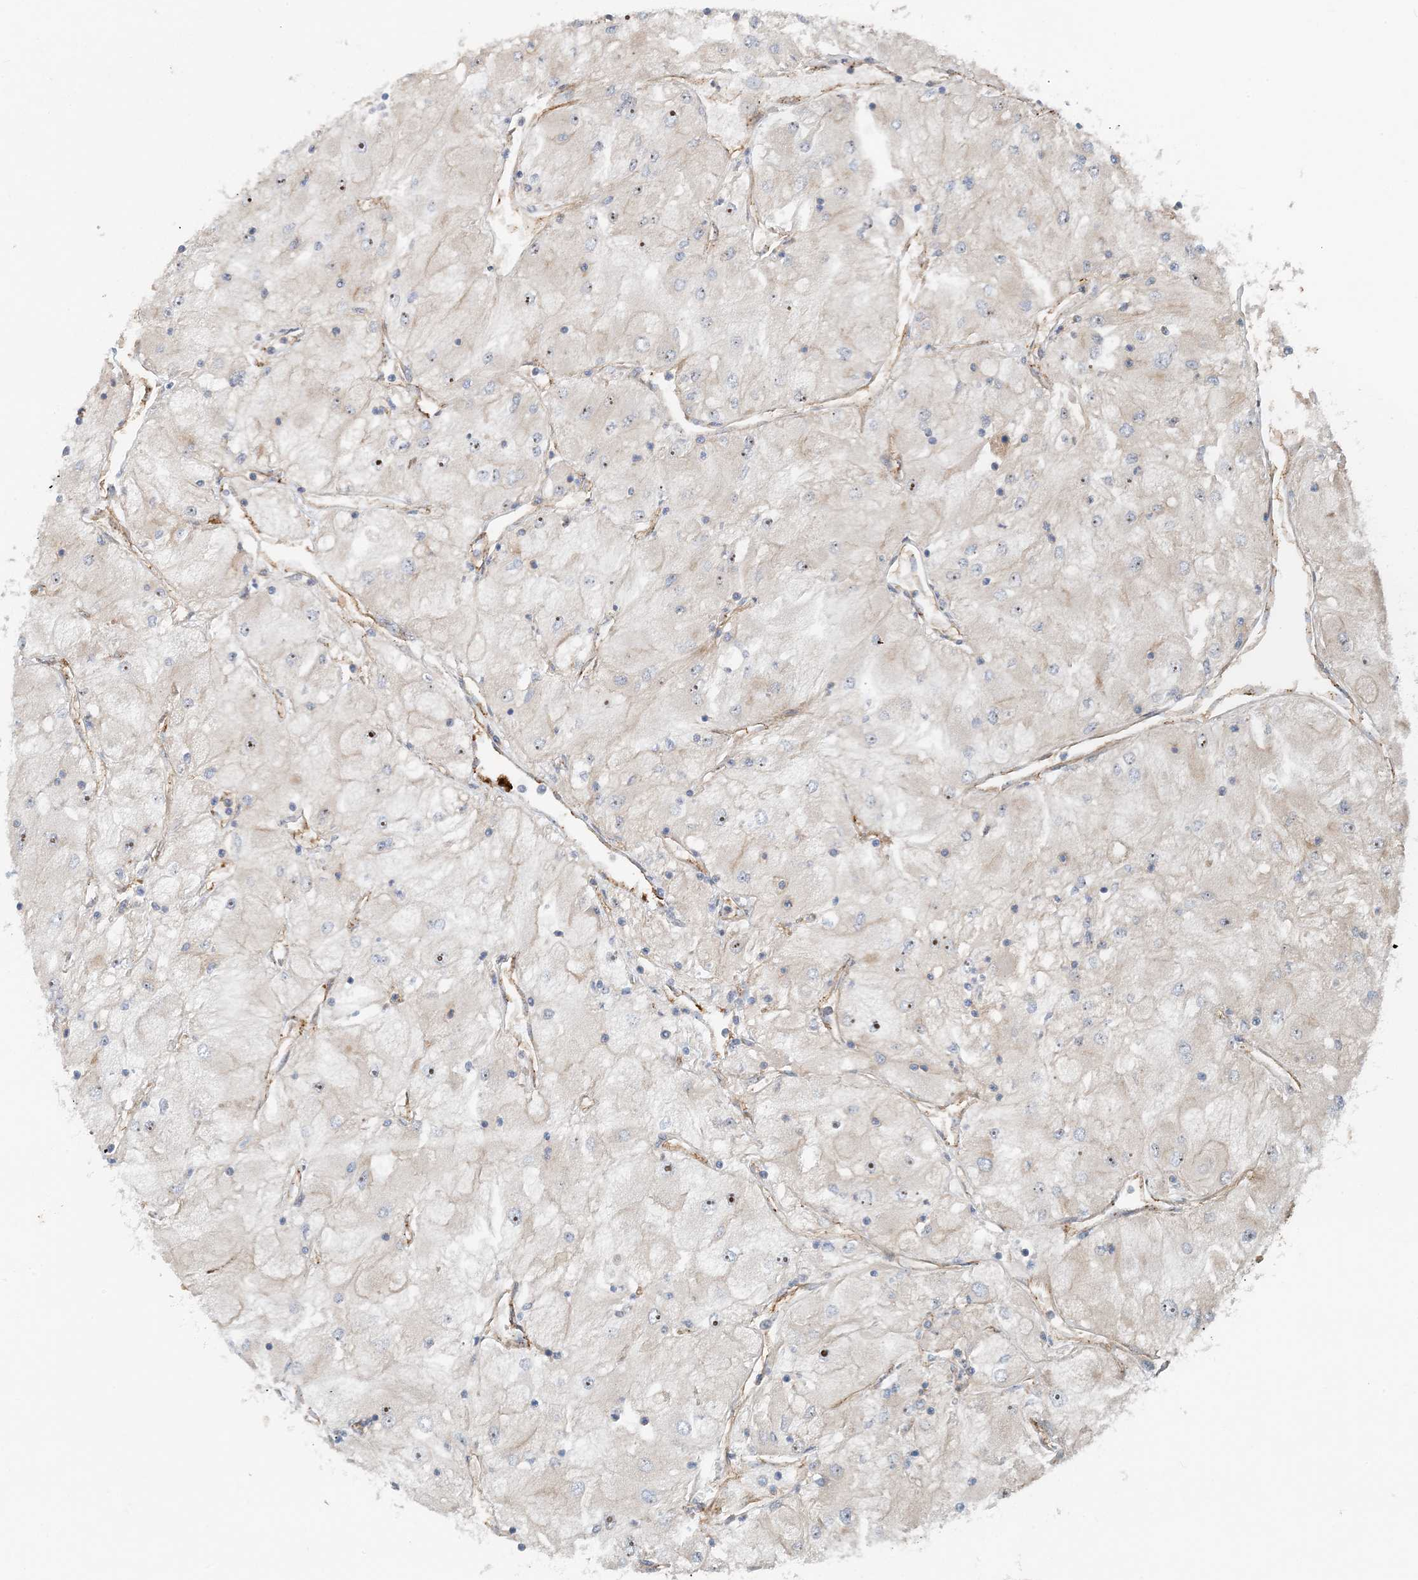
{"staining": {"intensity": "negative", "quantity": "none", "location": "none"}, "tissue": "renal cancer", "cell_type": "Tumor cells", "image_type": "cancer", "snomed": [{"axis": "morphology", "description": "Adenocarcinoma, NOS"}, {"axis": "topography", "description": "Kidney"}], "caption": "High power microscopy histopathology image of an IHC histopathology image of renal cancer (adenocarcinoma), revealing no significant staining in tumor cells.", "gene": "MYL5", "patient": {"sex": "male", "age": 80}}